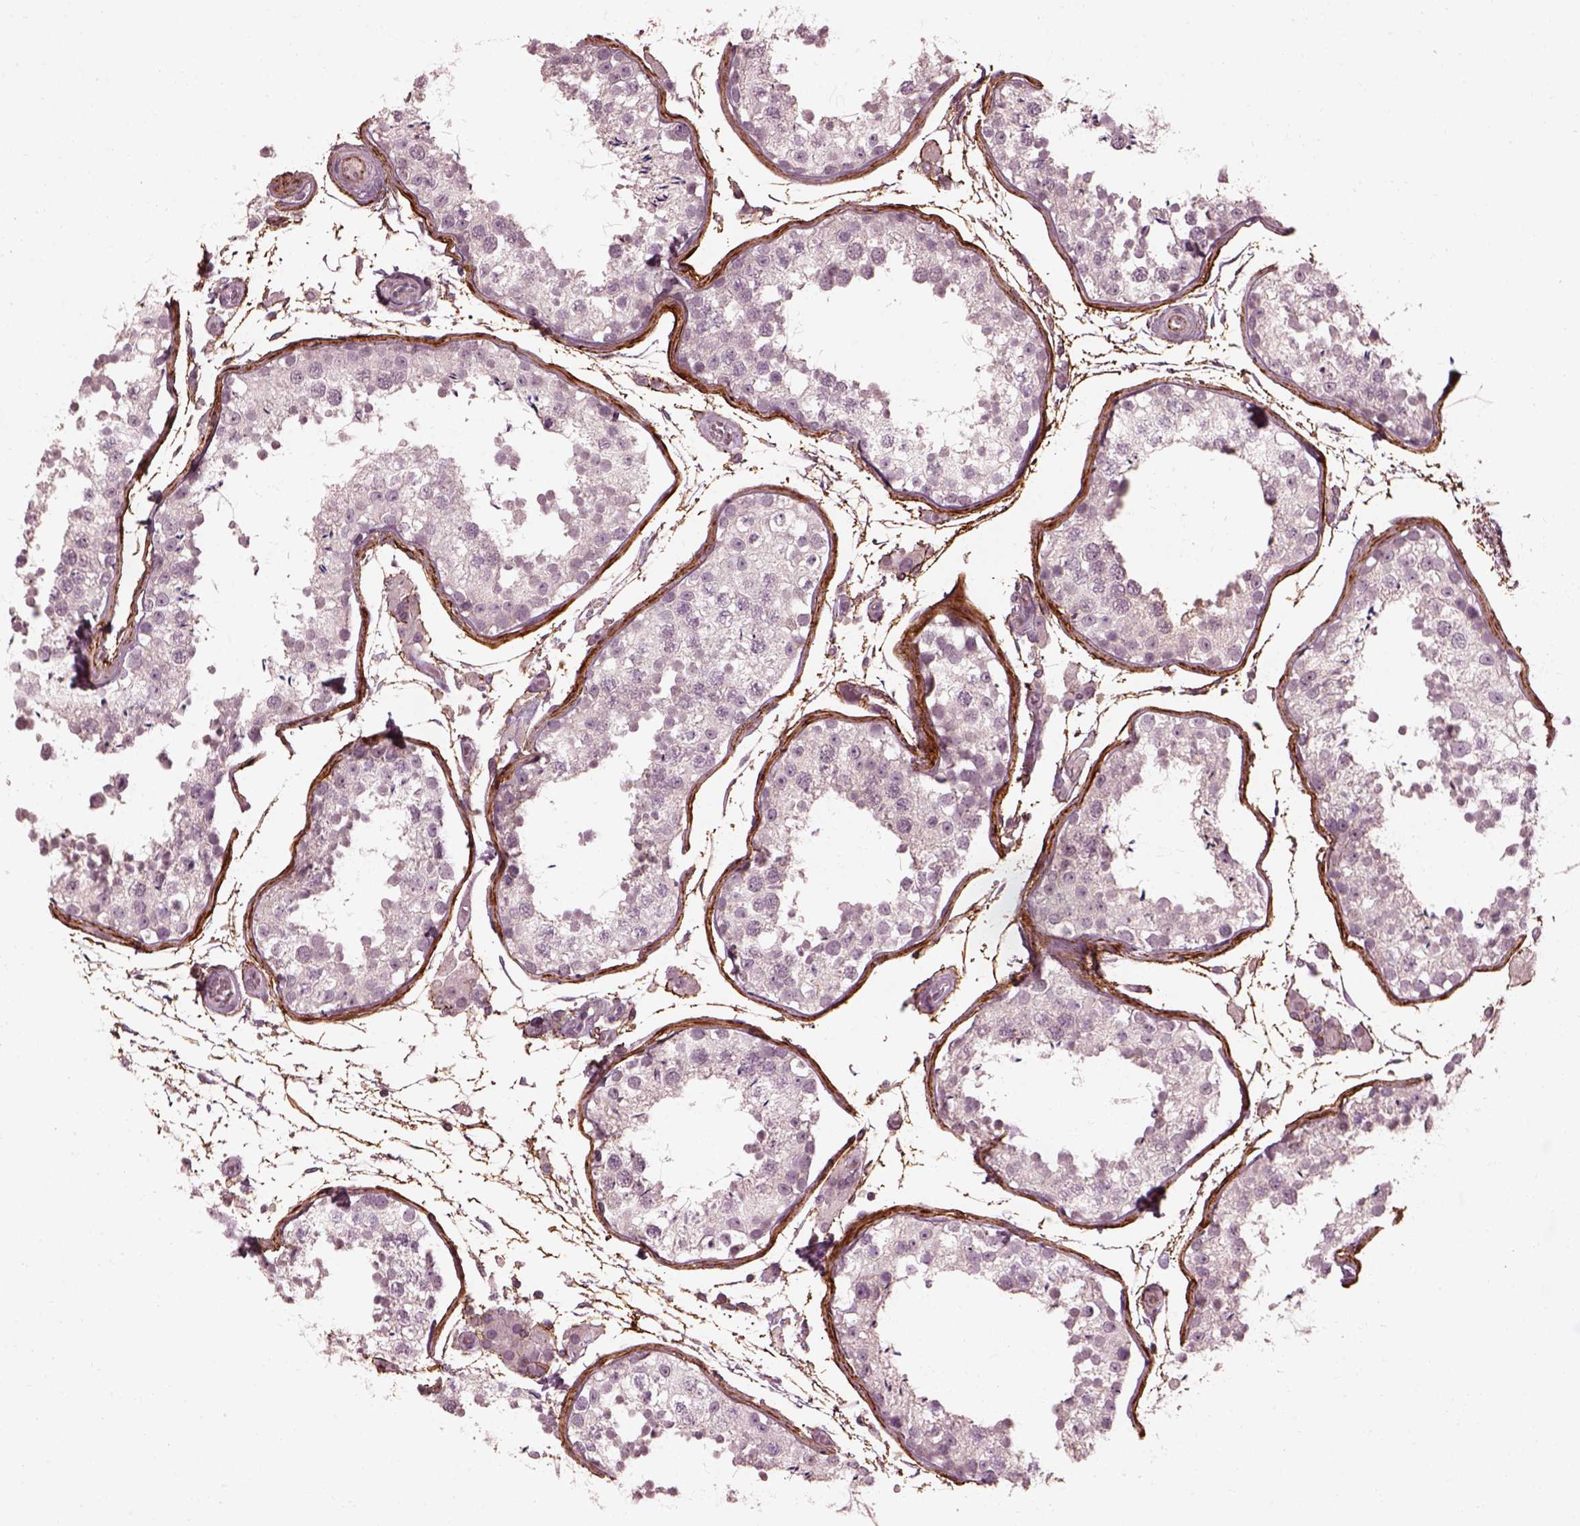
{"staining": {"intensity": "negative", "quantity": "none", "location": "none"}, "tissue": "testis", "cell_type": "Cells in seminiferous ducts", "image_type": "normal", "snomed": [{"axis": "morphology", "description": "Normal tissue, NOS"}, {"axis": "topography", "description": "Testis"}], "caption": "High magnification brightfield microscopy of normal testis stained with DAB (brown) and counterstained with hematoxylin (blue): cells in seminiferous ducts show no significant positivity. The staining is performed using DAB brown chromogen with nuclei counter-stained in using hematoxylin.", "gene": "EFEMP1", "patient": {"sex": "male", "age": 29}}